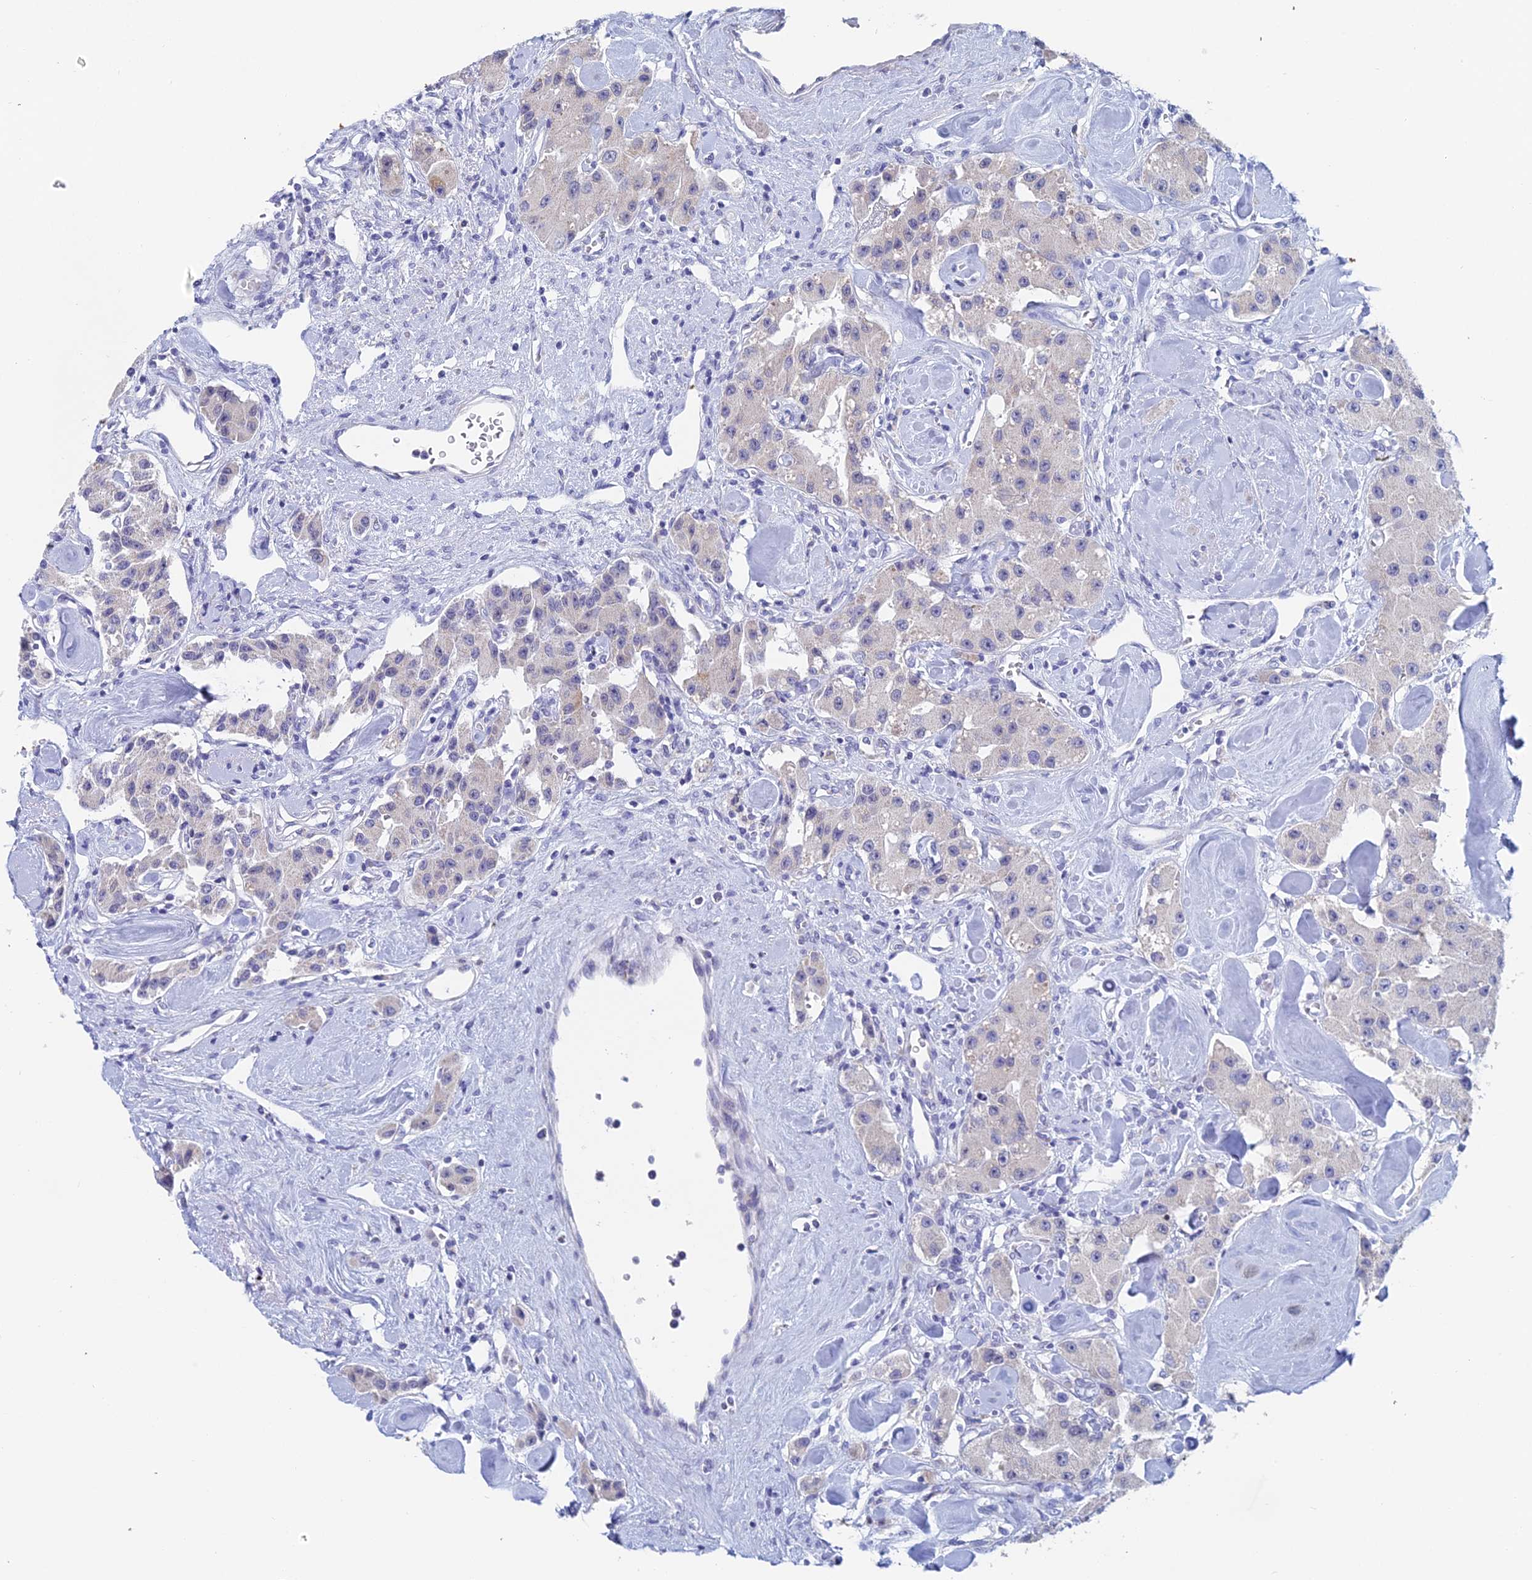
{"staining": {"intensity": "negative", "quantity": "none", "location": "none"}, "tissue": "carcinoid", "cell_type": "Tumor cells", "image_type": "cancer", "snomed": [{"axis": "morphology", "description": "Carcinoid, malignant, NOS"}, {"axis": "topography", "description": "Pancreas"}], "caption": "There is no significant positivity in tumor cells of carcinoid. (DAB immunohistochemistry visualized using brightfield microscopy, high magnification).", "gene": "ACSM1", "patient": {"sex": "male", "age": 41}}